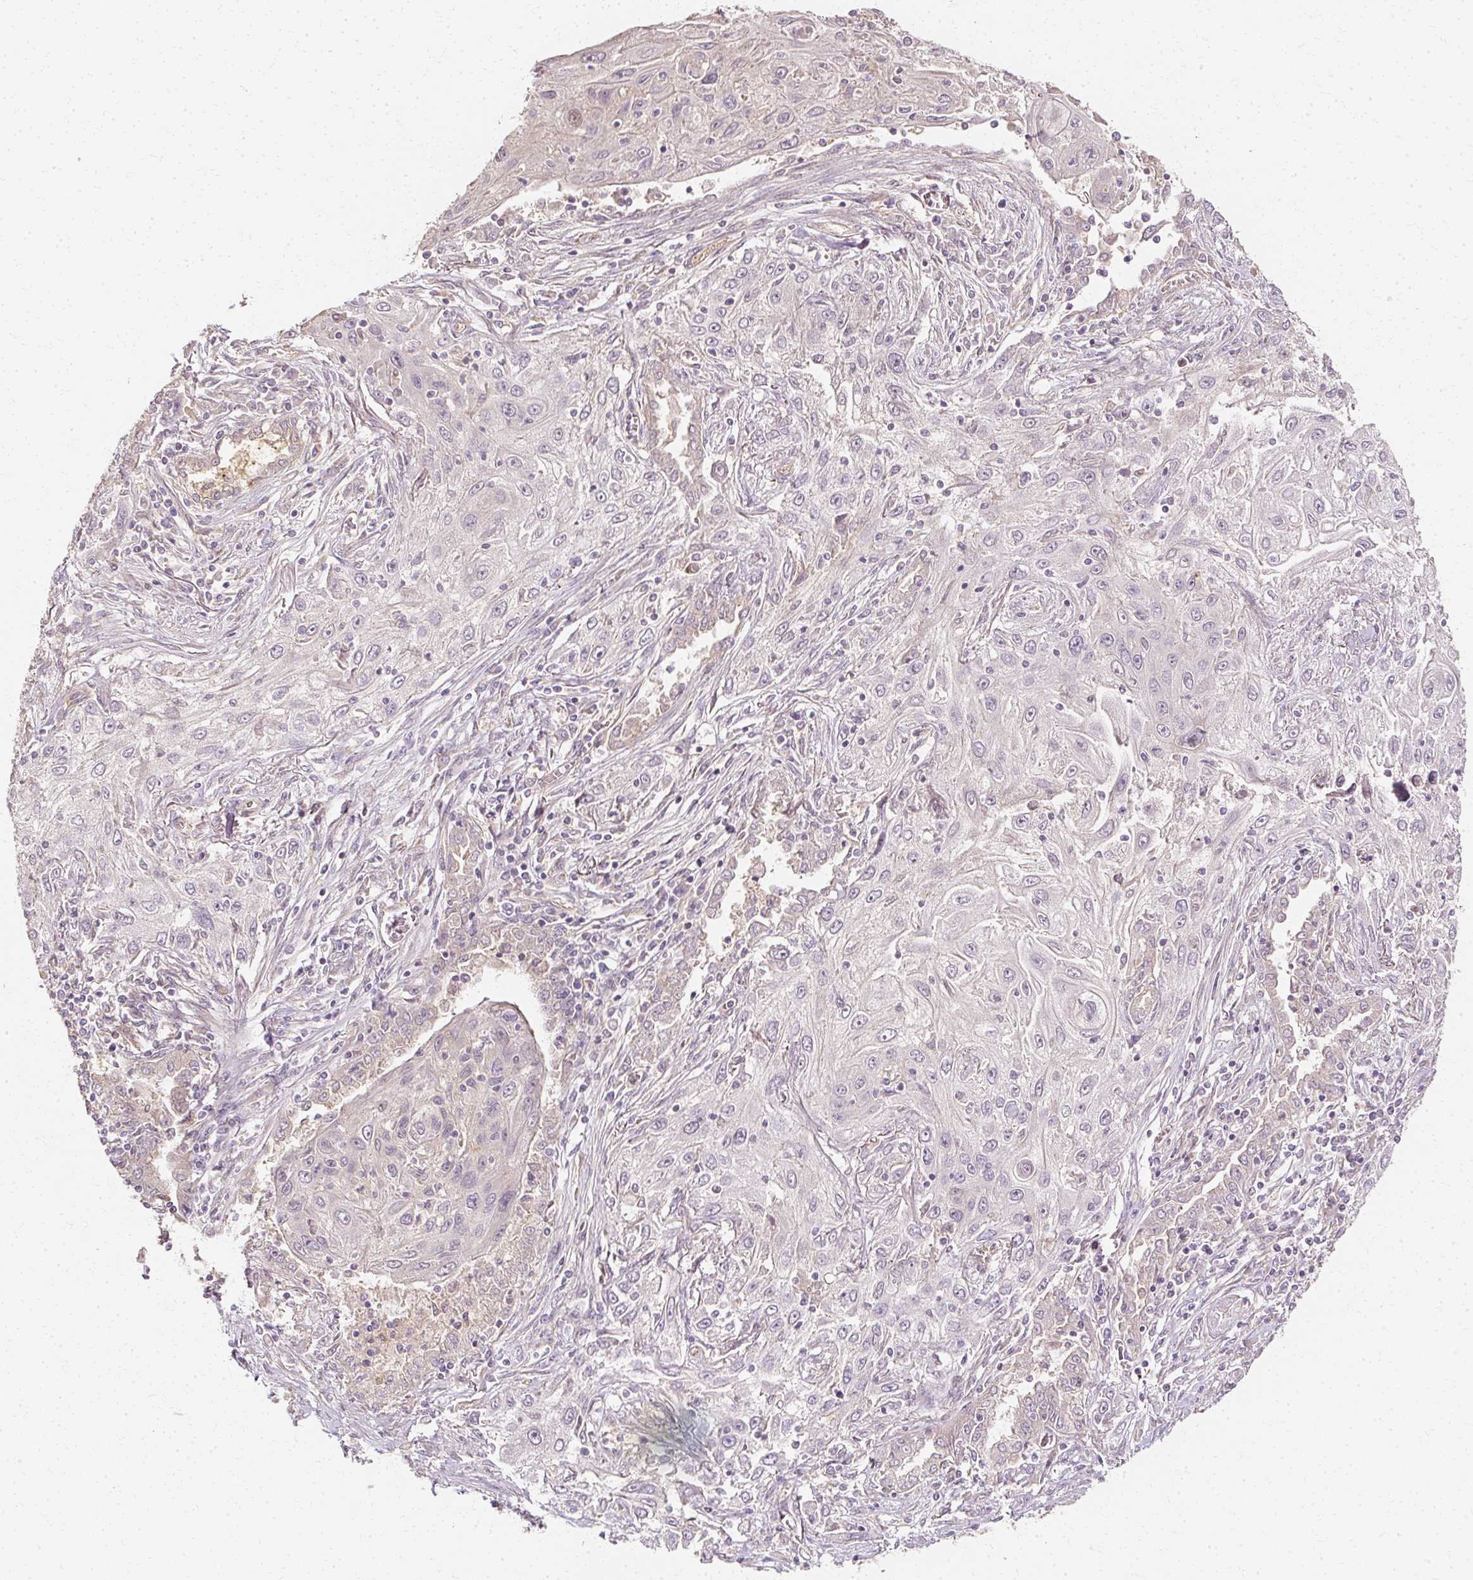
{"staining": {"intensity": "negative", "quantity": "none", "location": "none"}, "tissue": "lung cancer", "cell_type": "Tumor cells", "image_type": "cancer", "snomed": [{"axis": "morphology", "description": "Squamous cell carcinoma, NOS"}, {"axis": "topography", "description": "Lung"}], "caption": "An image of squamous cell carcinoma (lung) stained for a protein demonstrates no brown staining in tumor cells.", "gene": "GNAQ", "patient": {"sex": "female", "age": 69}}